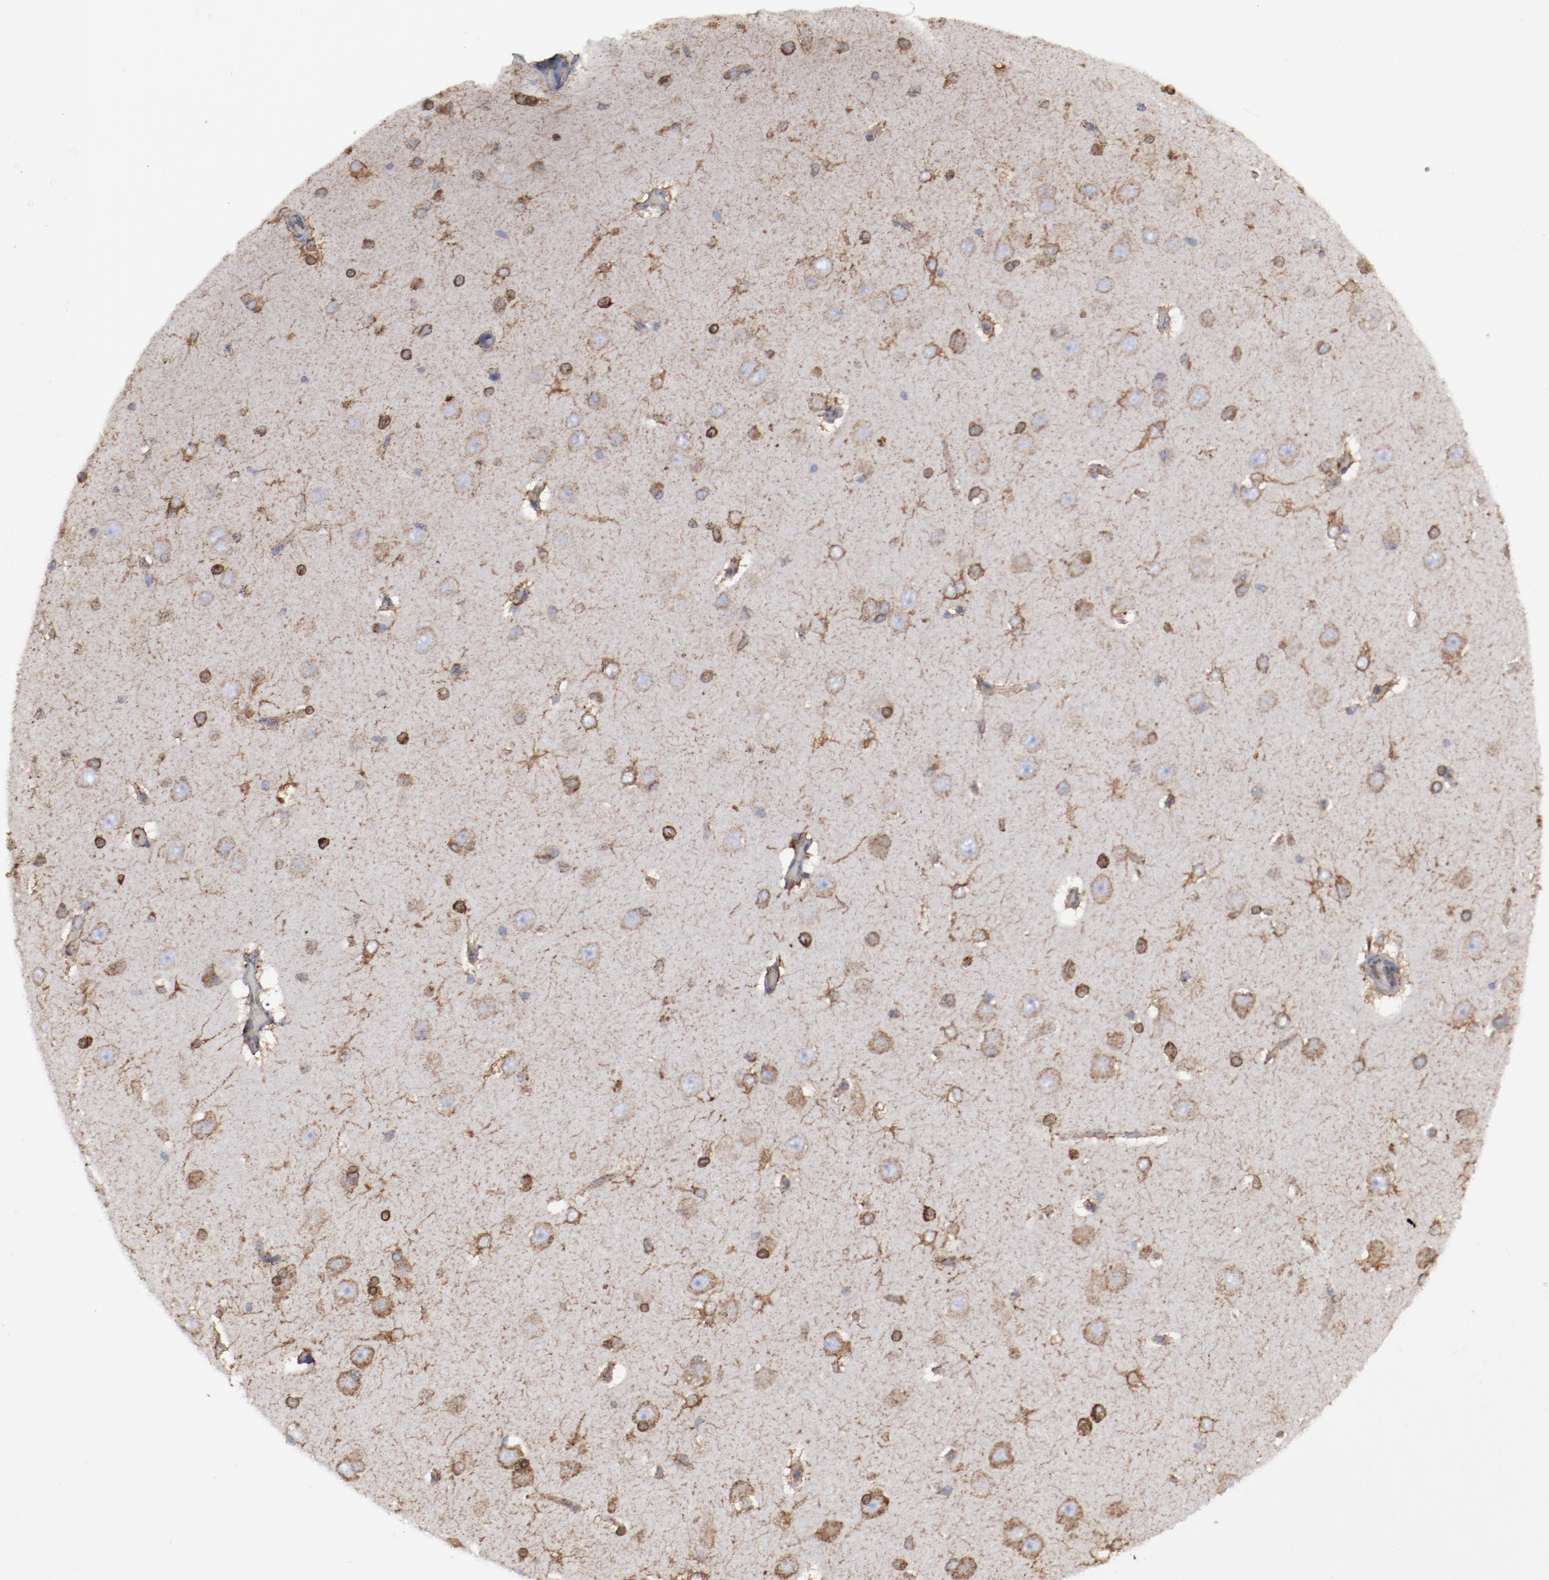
{"staining": {"intensity": "weak", "quantity": ">75%", "location": "cytoplasmic/membranous"}, "tissue": "cerebral cortex", "cell_type": "Endothelial cells", "image_type": "normal", "snomed": [{"axis": "morphology", "description": "Normal tissue, NOS"}, {"axis": "topography", "description": "Cerebral cortex"}], "caption": "This is a histology image of immunohistochemistry staining of benign cerebral cortex, which shows weak expression in the cytoplasmic/membranous of endothelial cells.", "gene": "ERLIN2", "patient": {"sex": "female", "age": 45}}